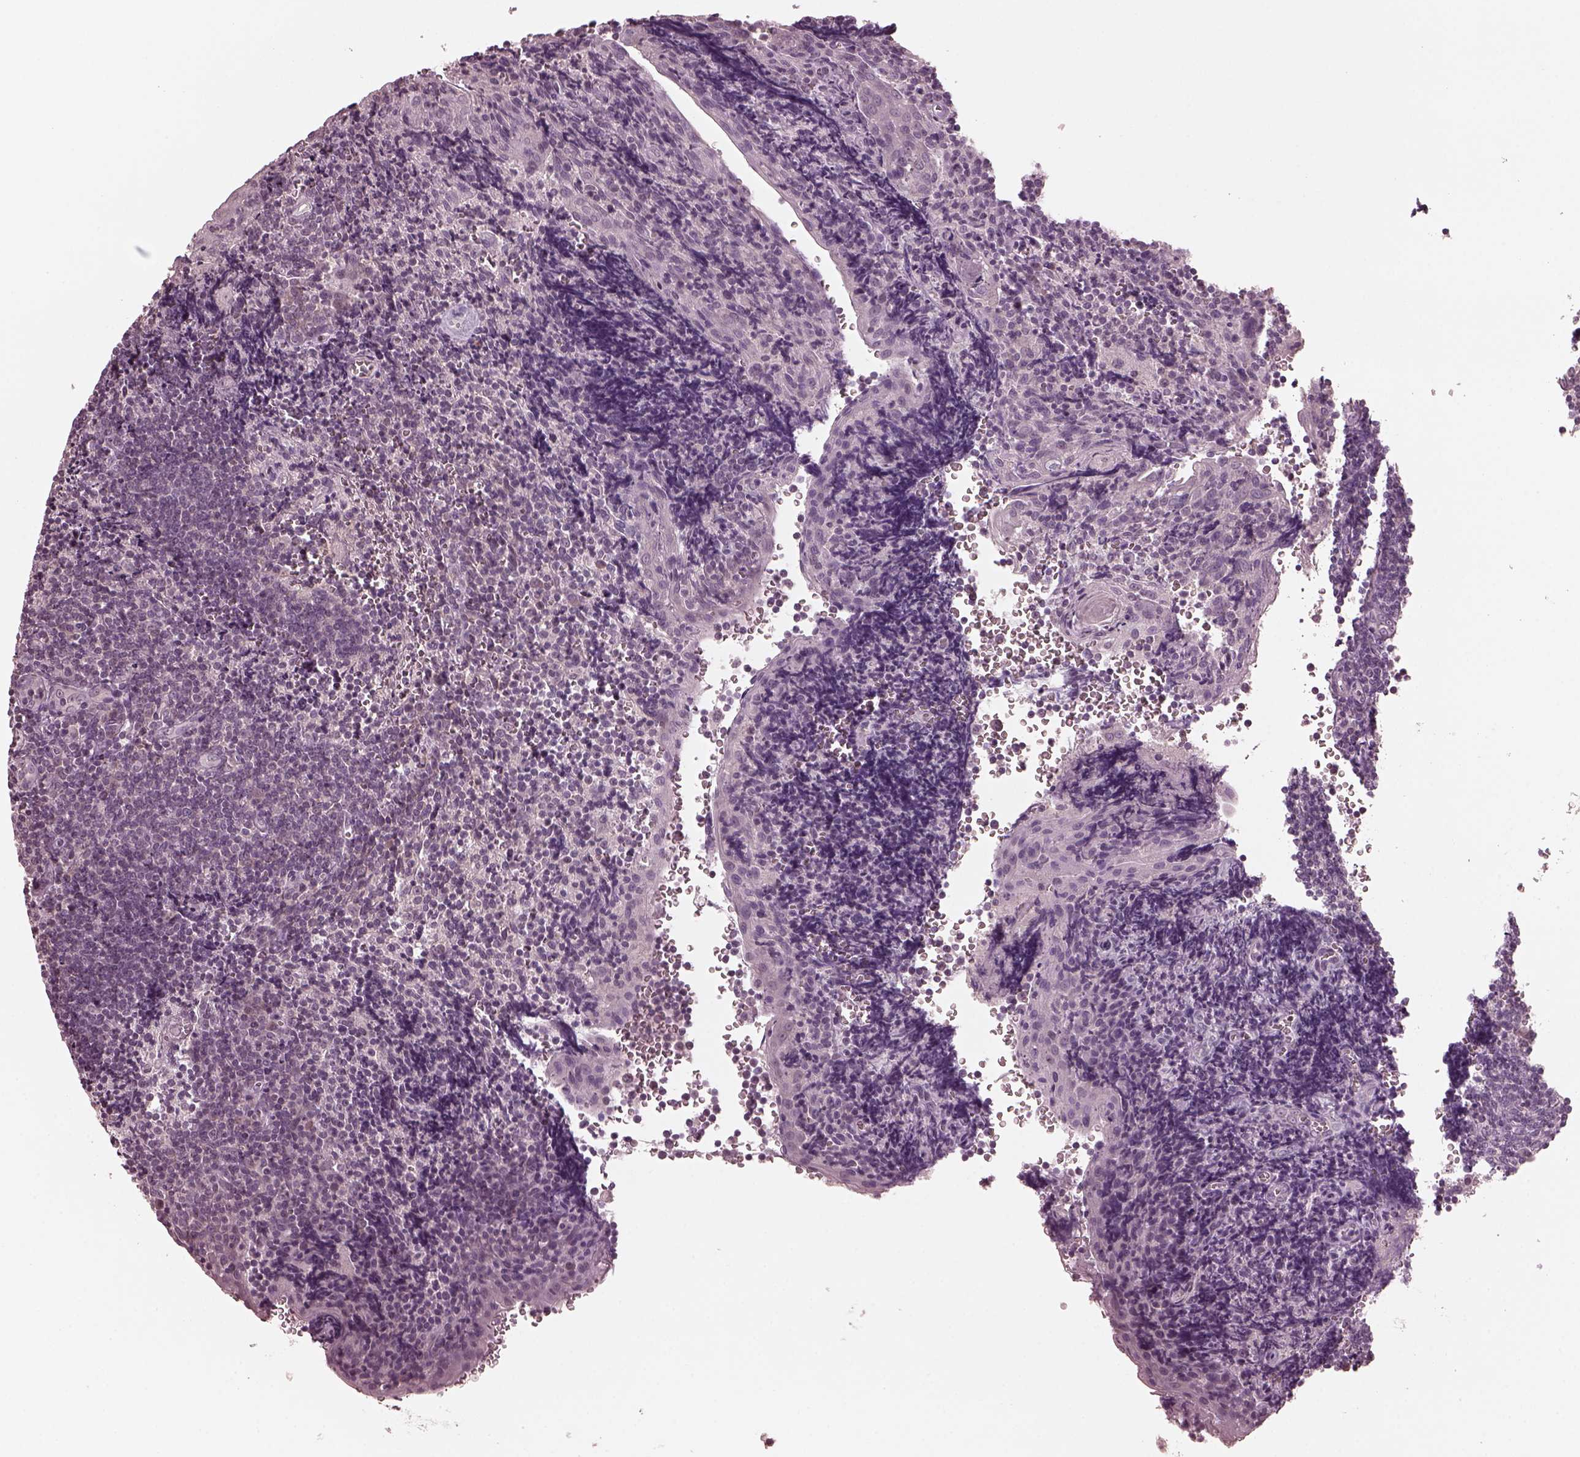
{"staining": {"intensity": "negative", "quantity": "none", "location": "none"}, "tissue": "tonsil", "cell_type": "Germinal center cells", "image_type": "normal", "snomed": [{"axis": "morphology", "description": "Normal tissue, NOS"}, {"axis": "morphology", "description": "Inflammation, NOS"}, {"axis": "topography", "description": "Tonsil"}], "caption": "IHC of benign human tonsil demonstrates no staining in germinal center cells.", "gene": "RGS7", "patient": {"sex": "female", "age": 31}}